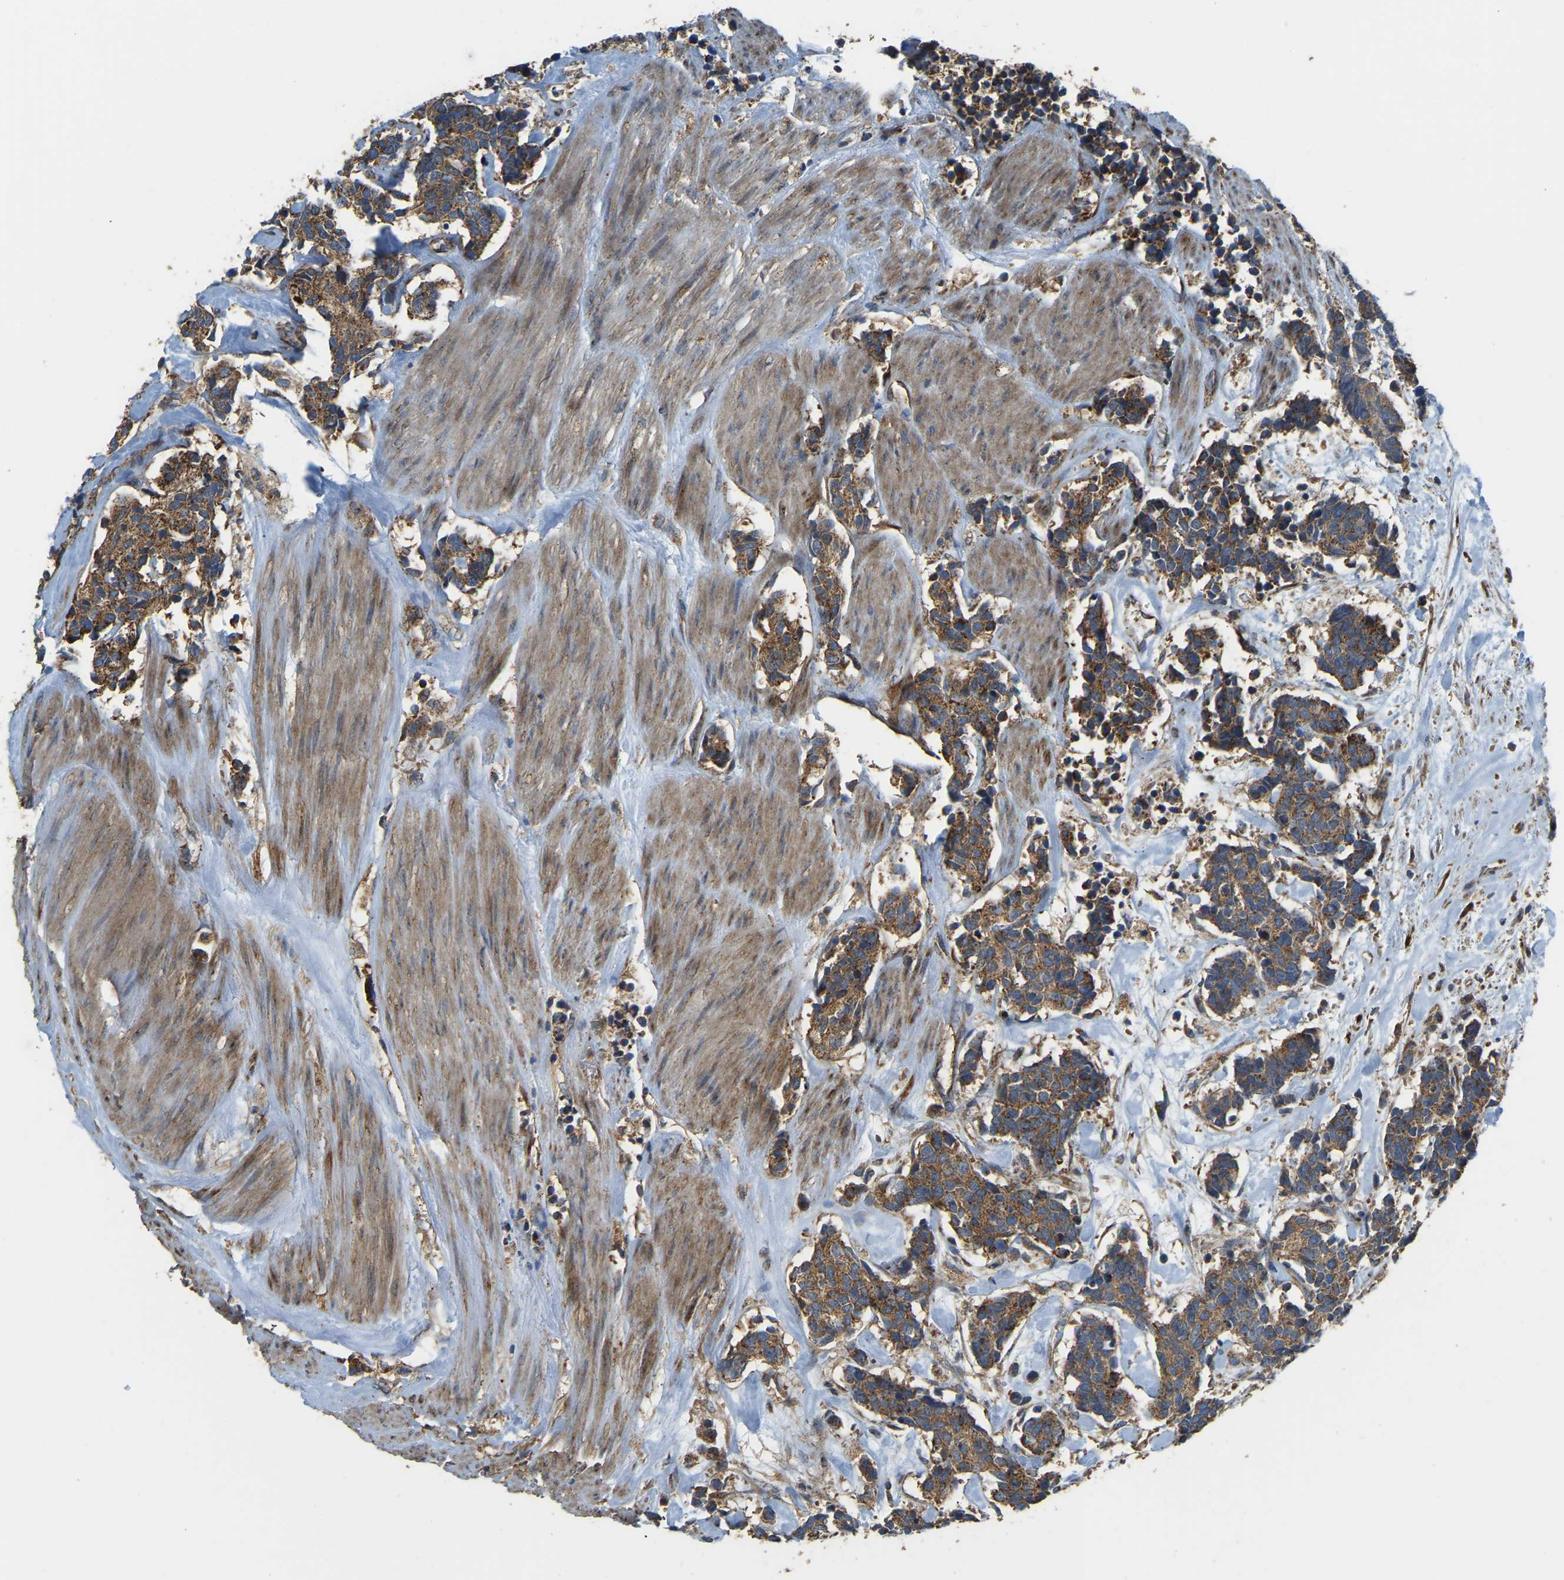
{"staining": {"intensity": "moderate", "quantity": ">75%", "location": "cytoplasmic/membranous"}, "tissue": "carcinoid", "cell_type": "Tumor cells", "image_type": "cancer", "snomed": [{"axis": "morphology", "description": "Carcinoma, NOS"}, {"axis": "morphology", "description": "Carcinoid, malignant, NOS"}, {"axis": "topography", "description": "Urinary bladder"}], "caption": "Human carcinoid stained for a protein (brown) displays moderate cytoplasmic/membranous positive expression in about >75% of tumor cells.", "gene": "PSMD7", "patient": {"sex": "male", "age": 57}}